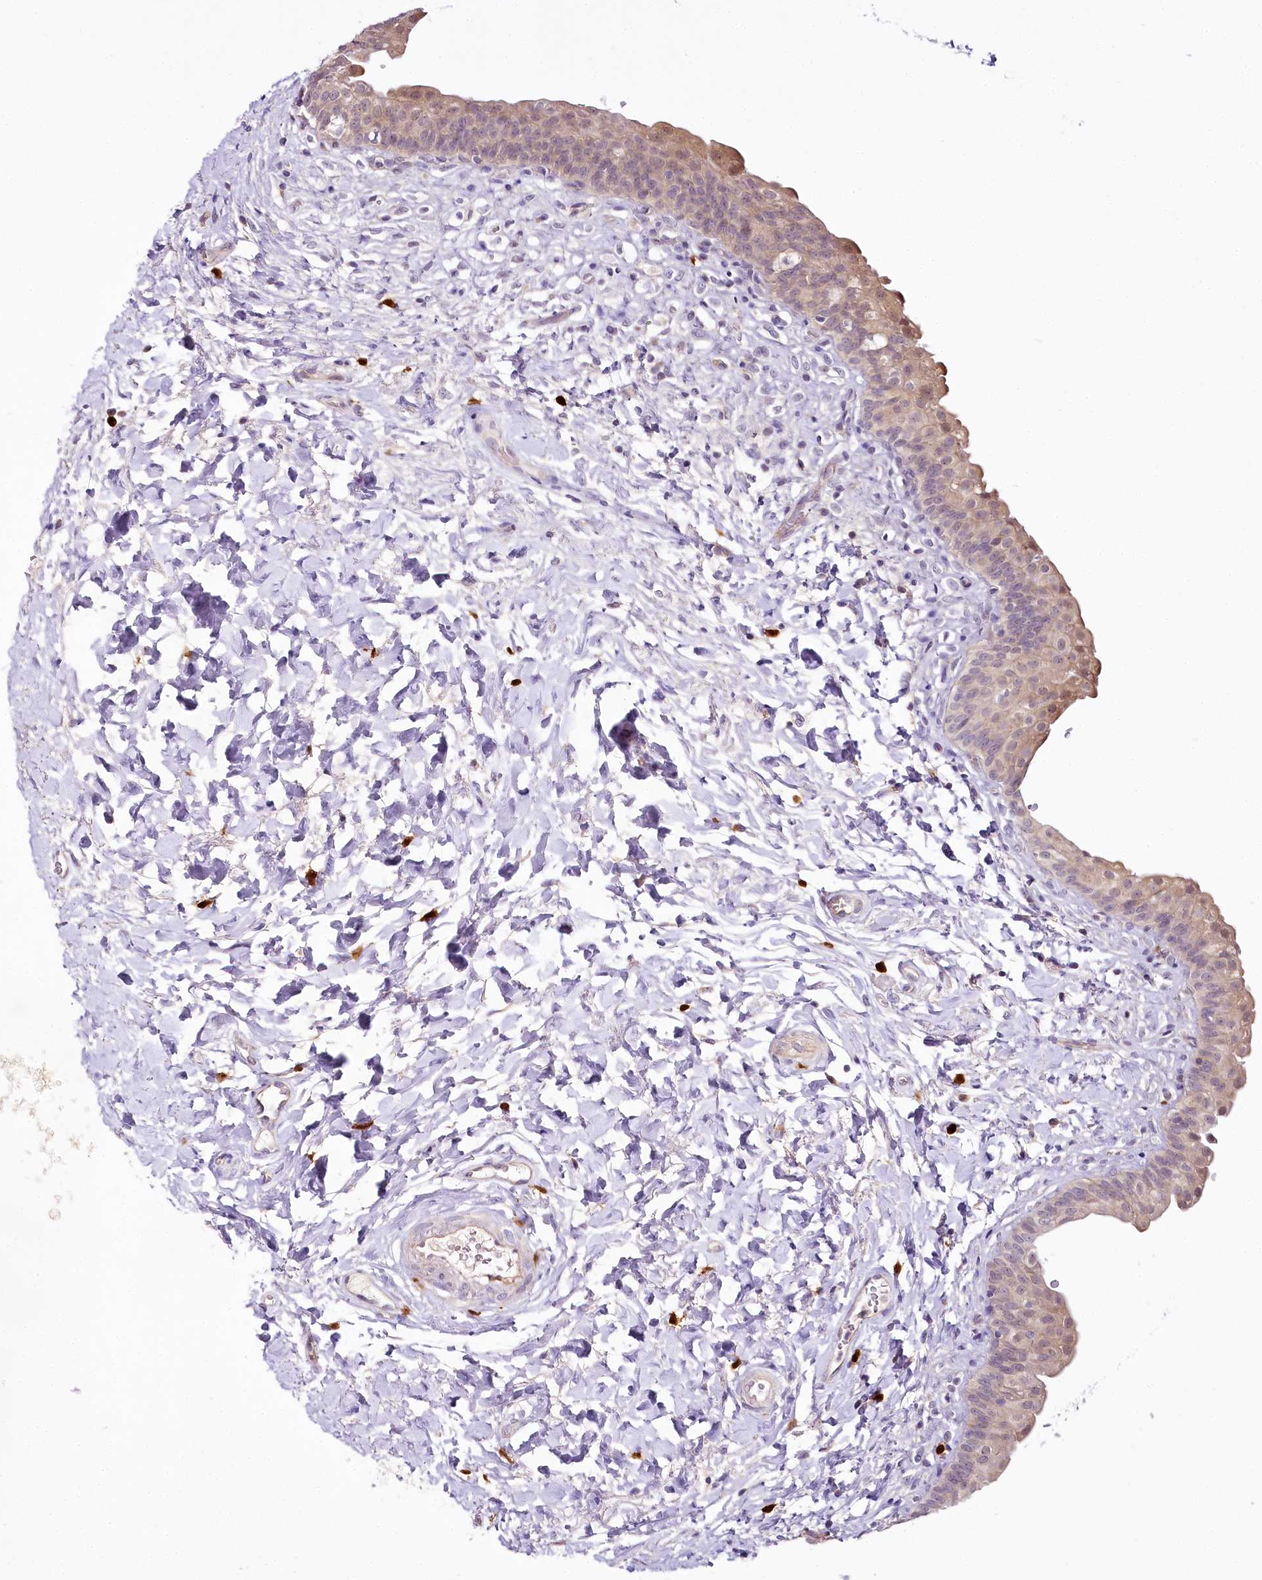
{"staining": {"intensity": "weak", "quantity": ">75%", "location": "cytoplasmic/membranous,nuclear"}, "tissue": "urinary bladder", "cell_type": "Urothelial cells", "image_type": "normal", "snomed": [{"axis": "morphology", "description": "Normal tissue, NOS"}, {"axis": "topography", "description": "Urinary bladder"}], "caption": "A brown stain labels weak cytoplasmic/membranous,nuclear staining of a protein in urothelial cells of normal human urinary bladder. The staining was performed using DAB (3,3'-diaminobenzidine) to visualize the protein expression in brown, while the nuclei were stained in blue with hematoxylin (Magnification: 20x).", "gene": "VWA5A", "patient": {"sex": "male", "age": 83}}